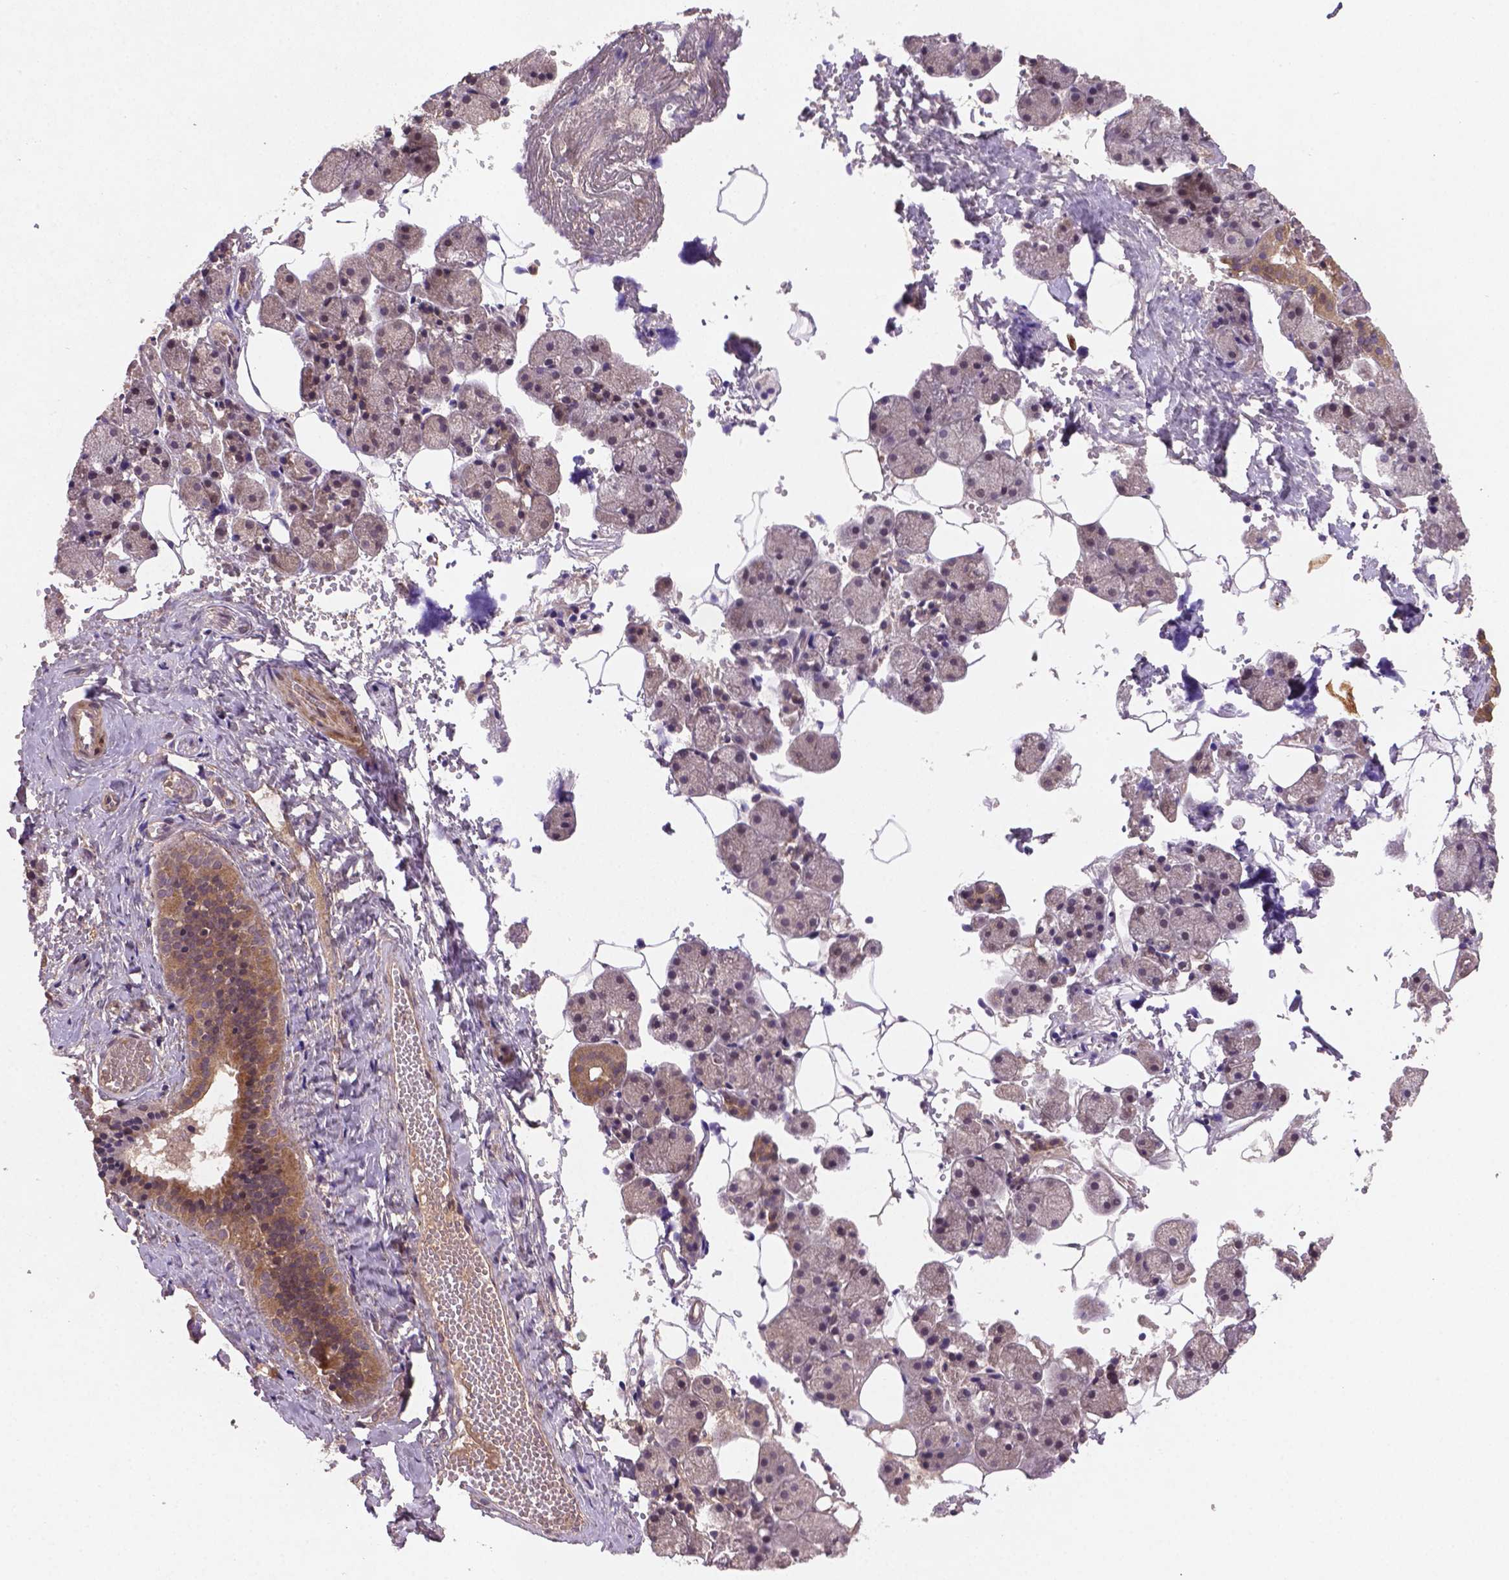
{"staining": {"intensity": "moderate", "quantity": "<25%", "location": "cytoplasmic/membranous"}, "tissue": "salivary gland", "cell_type": "Glandular cells", "image_type": "normal", "snomed": [{"axis": "morphology", "description": "Normal tissue, NOS"}, {"axis": "topography", "description": "Salivary gland"}], "caption": "Immunohistochemistry micrograph of benign salivary gland stained for a protein (brown), which shows low levels of moderate cytoplasmic/membranous positivity in approximately <25% of glandular cells.", "gene": "NIPAL2", "patient": {"sex": "male", "age": 38}}